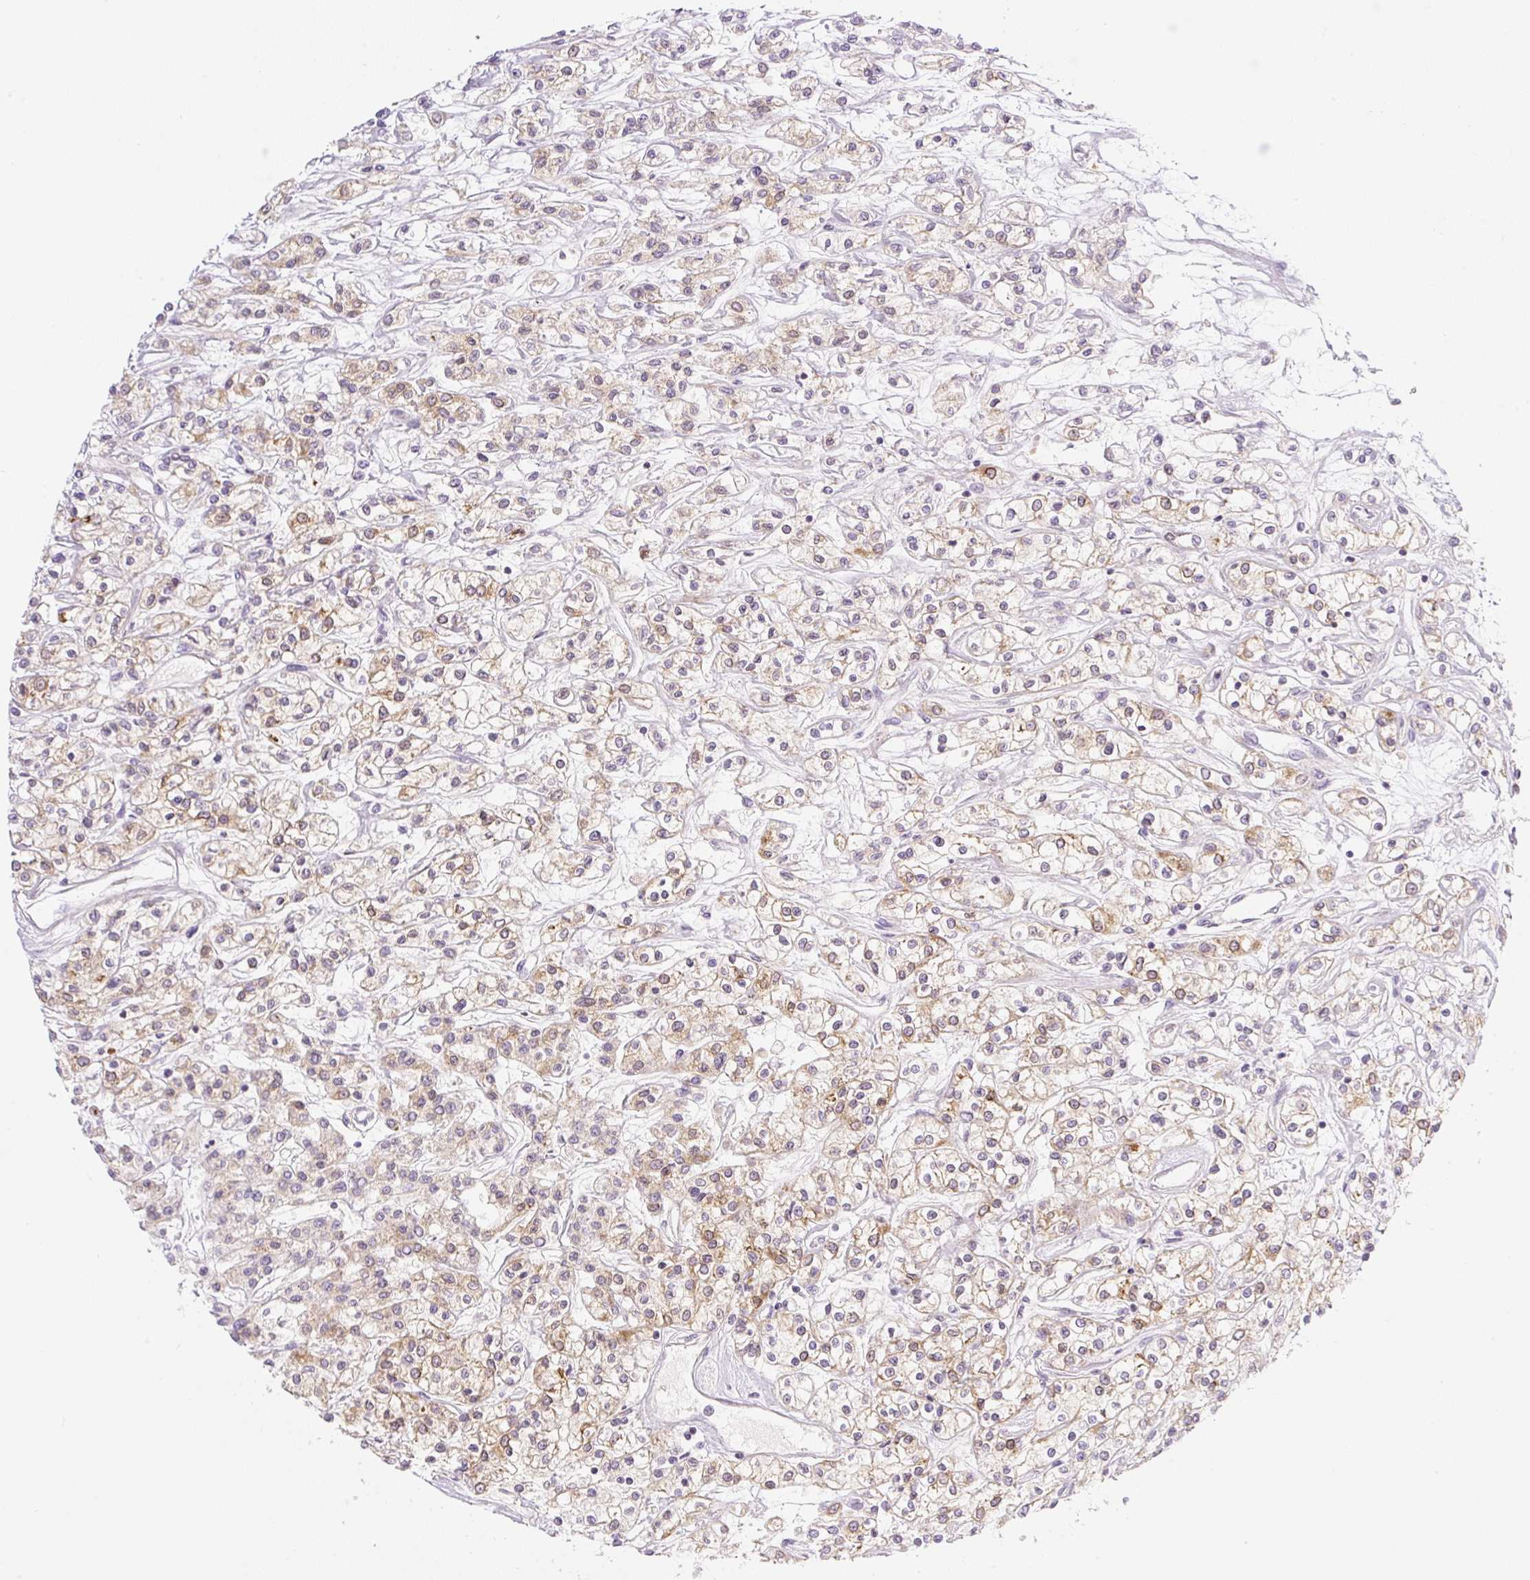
{"staining": {"intensity": "moderate", "quantity": ">75%", "location": "cytoplasmic/membranous"}, "tissue": "renal cancer", "cell_type": "Tumor cells", "image_type": "cancer", "snomed": [{"axis": "morphology", "description": "Adenocarcinoma, NOS"}, {"axis": "topography", "description": "Kidney"}], "caption": "Immunohistochemistry micrograph of human renal cancer (adenocarcinoma) stained for a protein (brown), which demonstrates medium levels of moderate cytoplasmic/membranous positivity in approximately >75% of tumor cells.", "gene": "MIA2", "patient": {"sex": "female", "age": 59}}